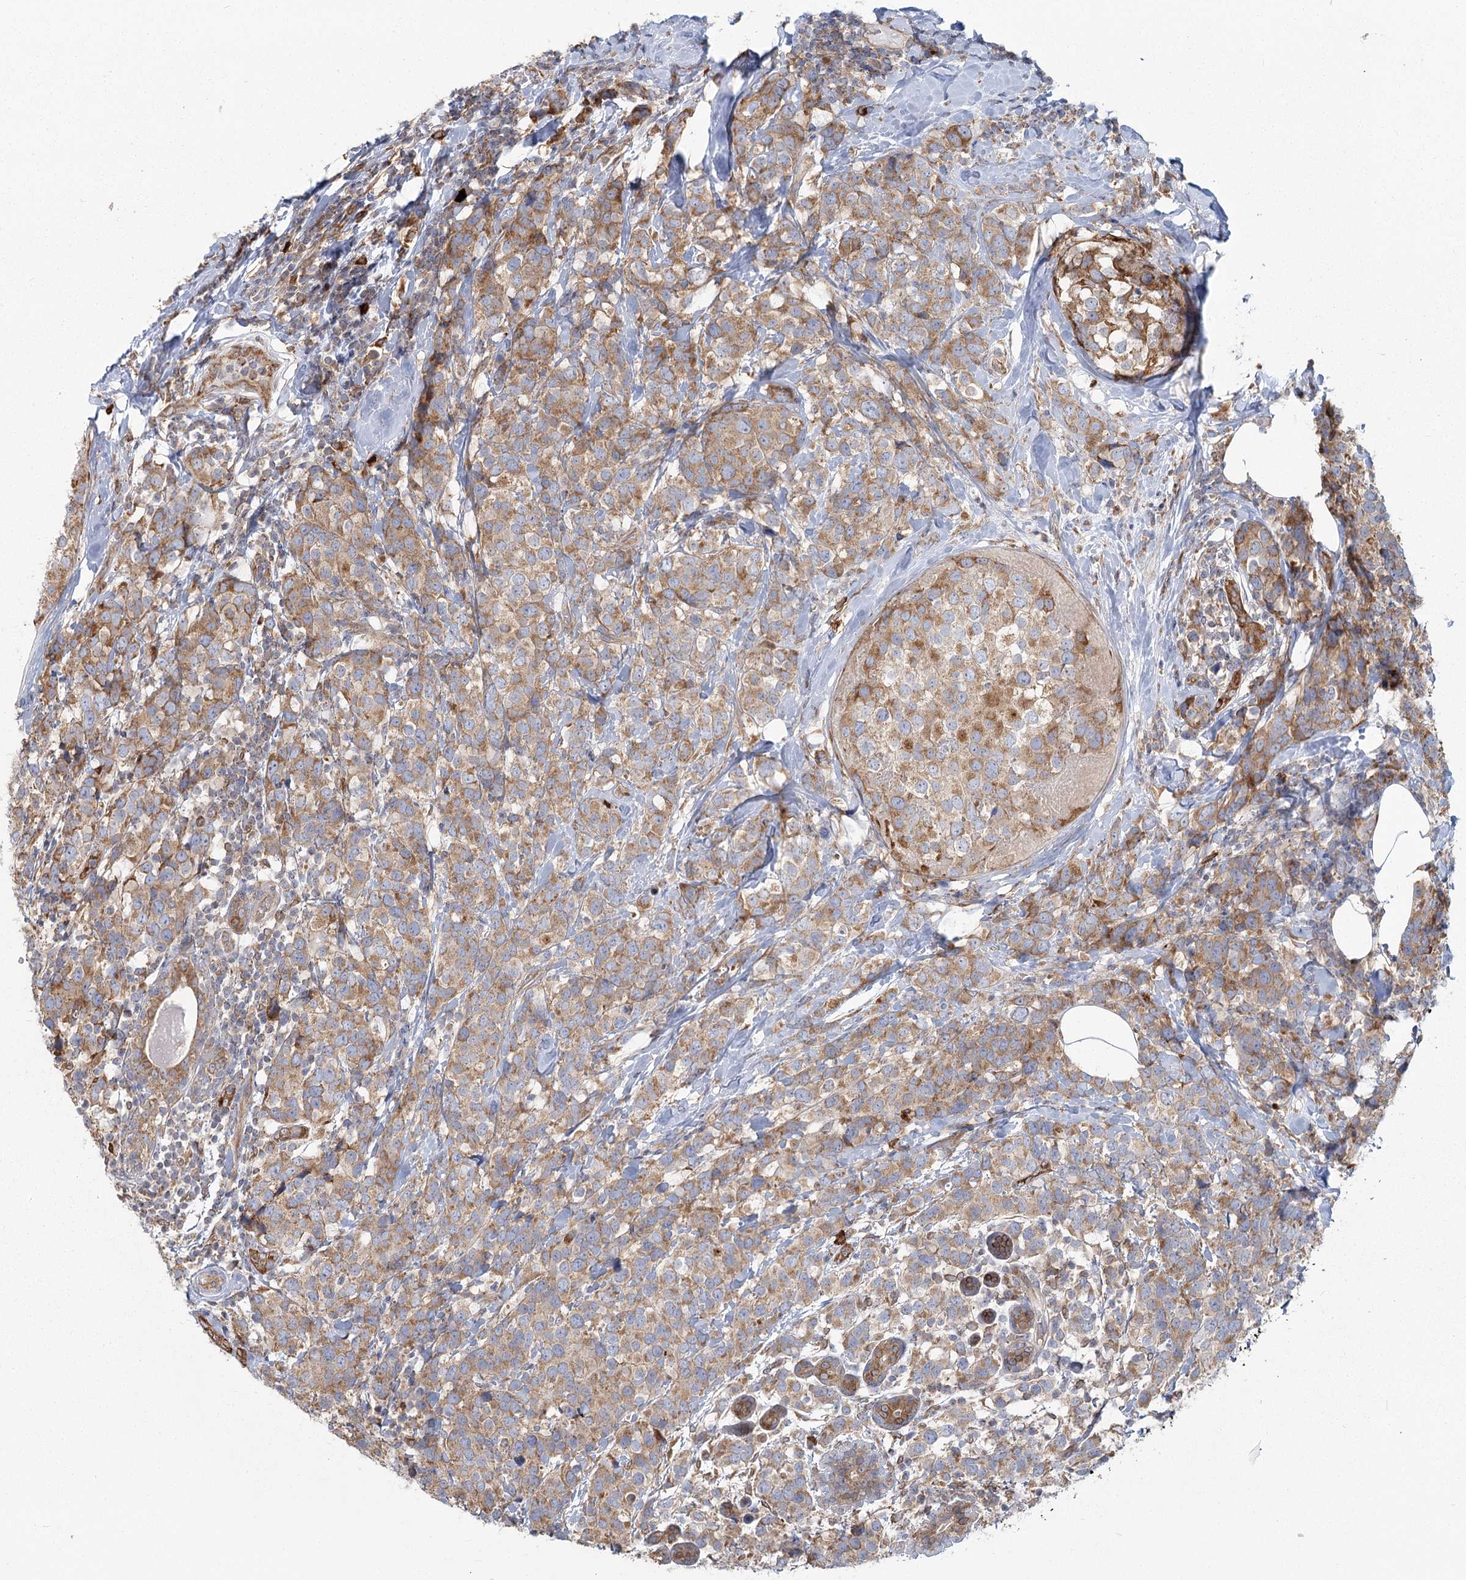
{"staining": {"intensity": "moderate", "quantity": ">75%", "location": "cytoplasmic/membranous"}, "tissue": "breast cancer", "cell_type": "Tumor cells", "image_type": "cancer", "snomed": [{"axis": "morphology", "description": "Lobular carcinoma"}, {"axis": "topography", "description": "Breast"}], "caption": "A micrograph of breast cancer stained for a protein exhibits moderate cytoplasmic/membranous brown staining in tumor cells.", "gene": "HARS2", "patient": {"sex": "female", "age": 59}}